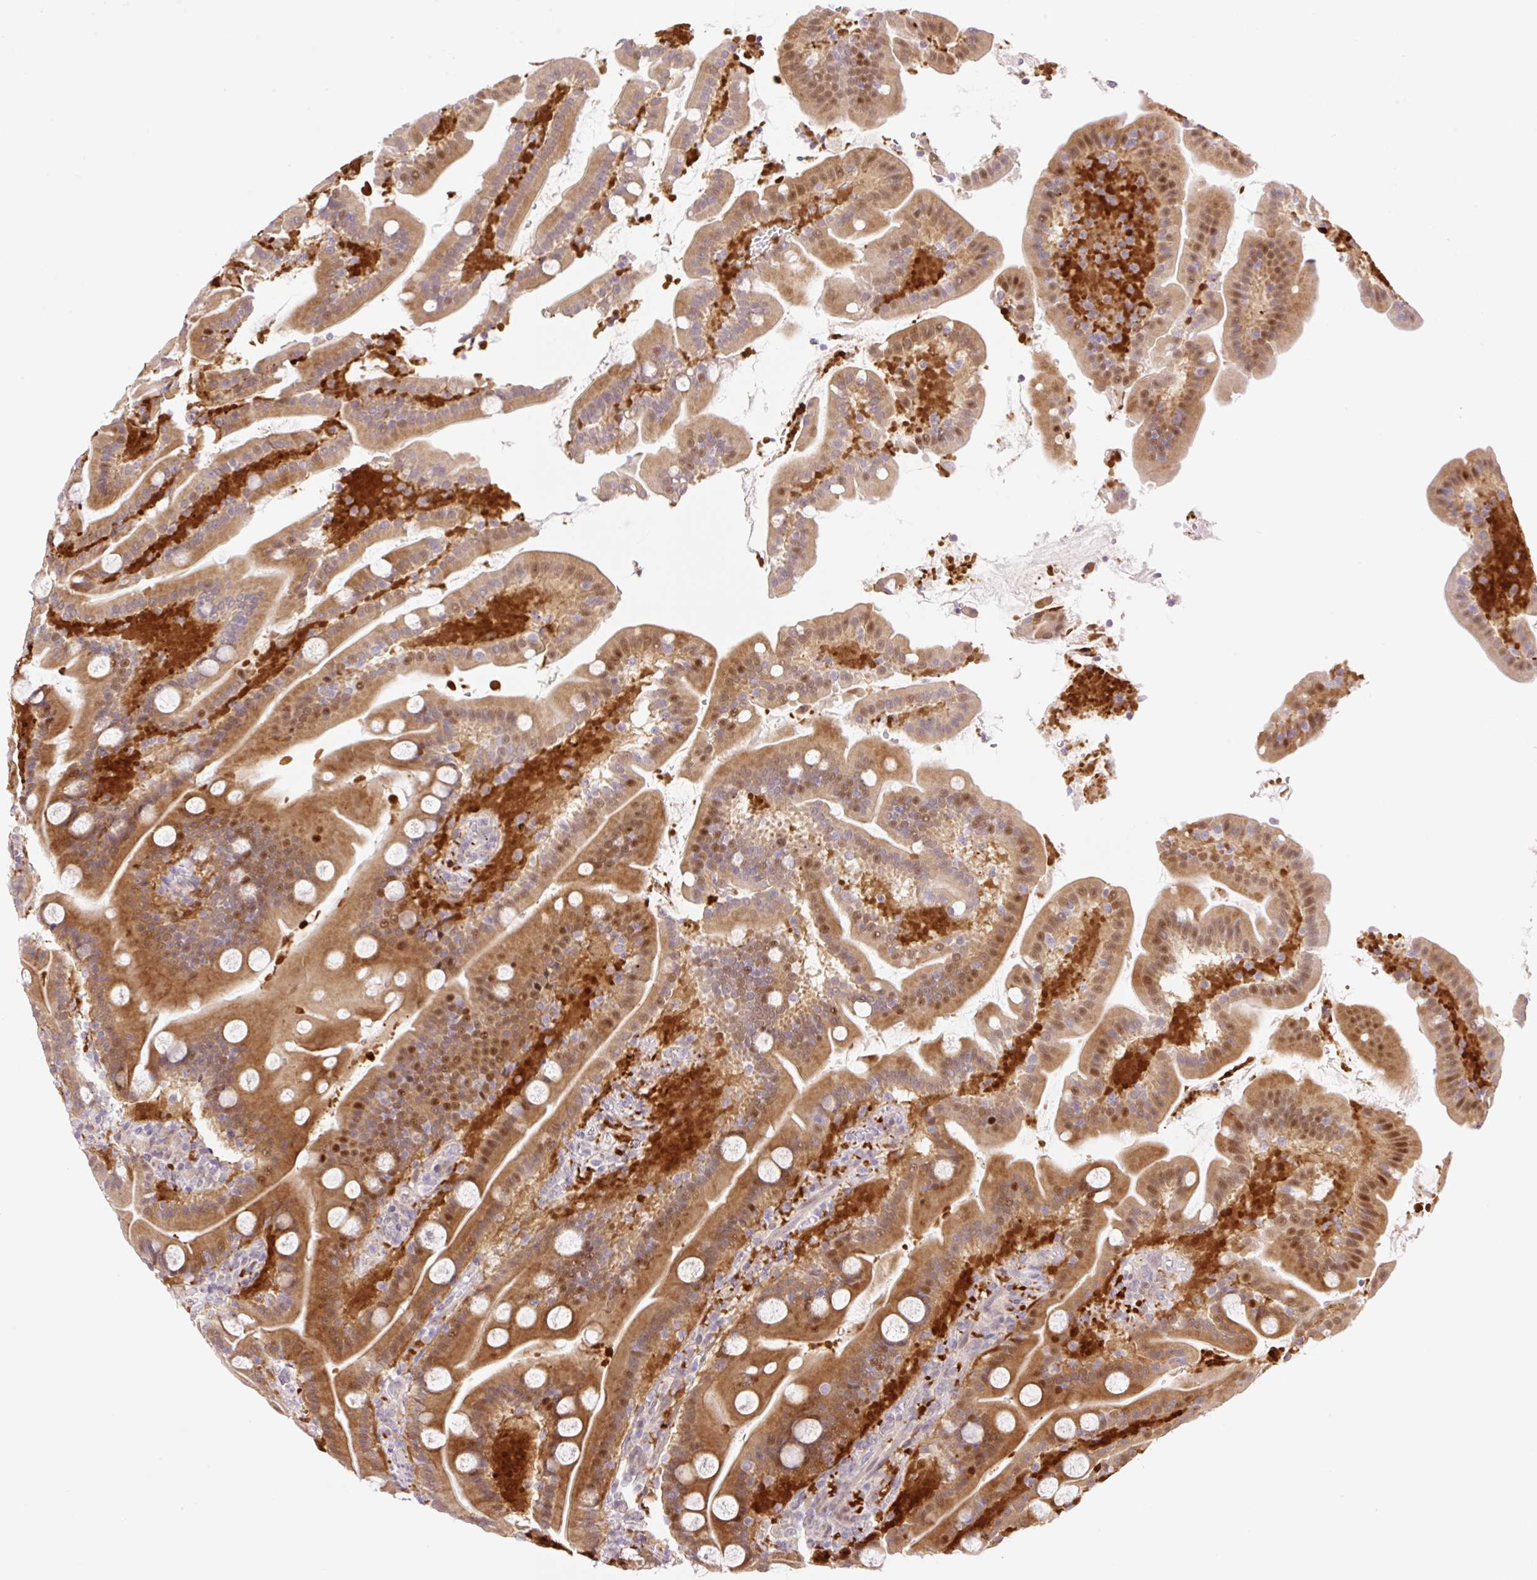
{"staining": {"intensity": "moderate", "quantity": ">75%", "location": "cytoplasmic/membranous,nuclear"}, "tissue": "duodenum", "cell_type": "Glandular cells", "image_type": "normal", "snomed": [{"axis": "morphology", "description": "Normal tissue, NOS"}, {"axis": "topography", "description": "Duodenum"}], "caption": "Brown immunohistochemical staining in unremarkable human duodenum exhibits moderate cytoplasmic/membranous,nuclear positivity in approximately >75% of glandular cells.", "gene": "ENSG00000264668", "patient": {"sex": "male", "age": 55}}